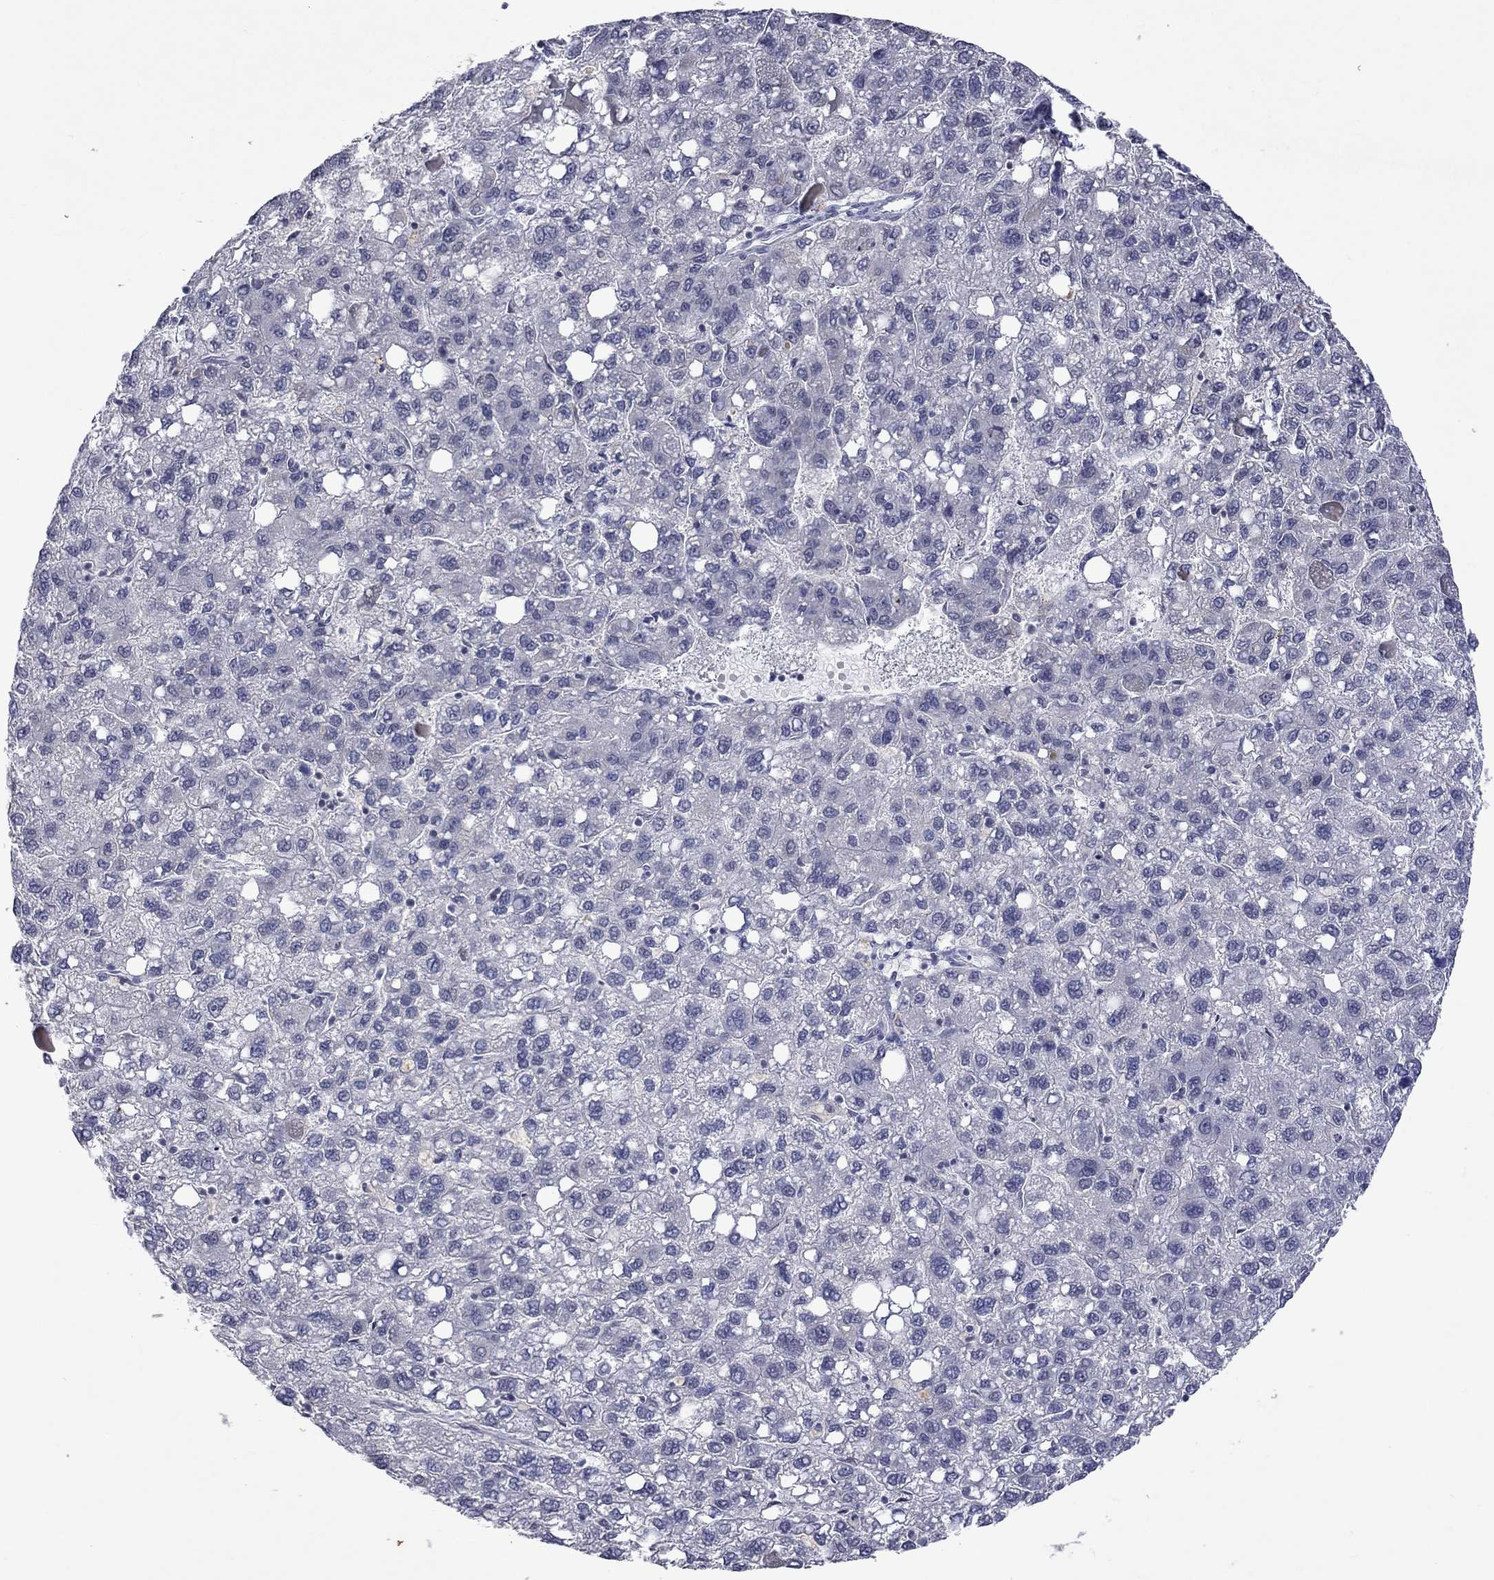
{"staining": {"intensity": "negative", "quantity": "none", "location": "none"}, "tissue": "liver cancer", "cell_type": "Tumor cells", "image_type": "cancer", "snomed": [{"axis": "morphology", "description": "Carcinoma, Hepatocellular, NOS"}, {"axis": "topography", "description": "Liver"}], "caption": "Hepatocellular carcinoma (liver) stained for a protein using immunohistochemistry shows no expression tumor cells.", "gene": "TMEM143", "patient": {"sex": "female", "age": 82}}